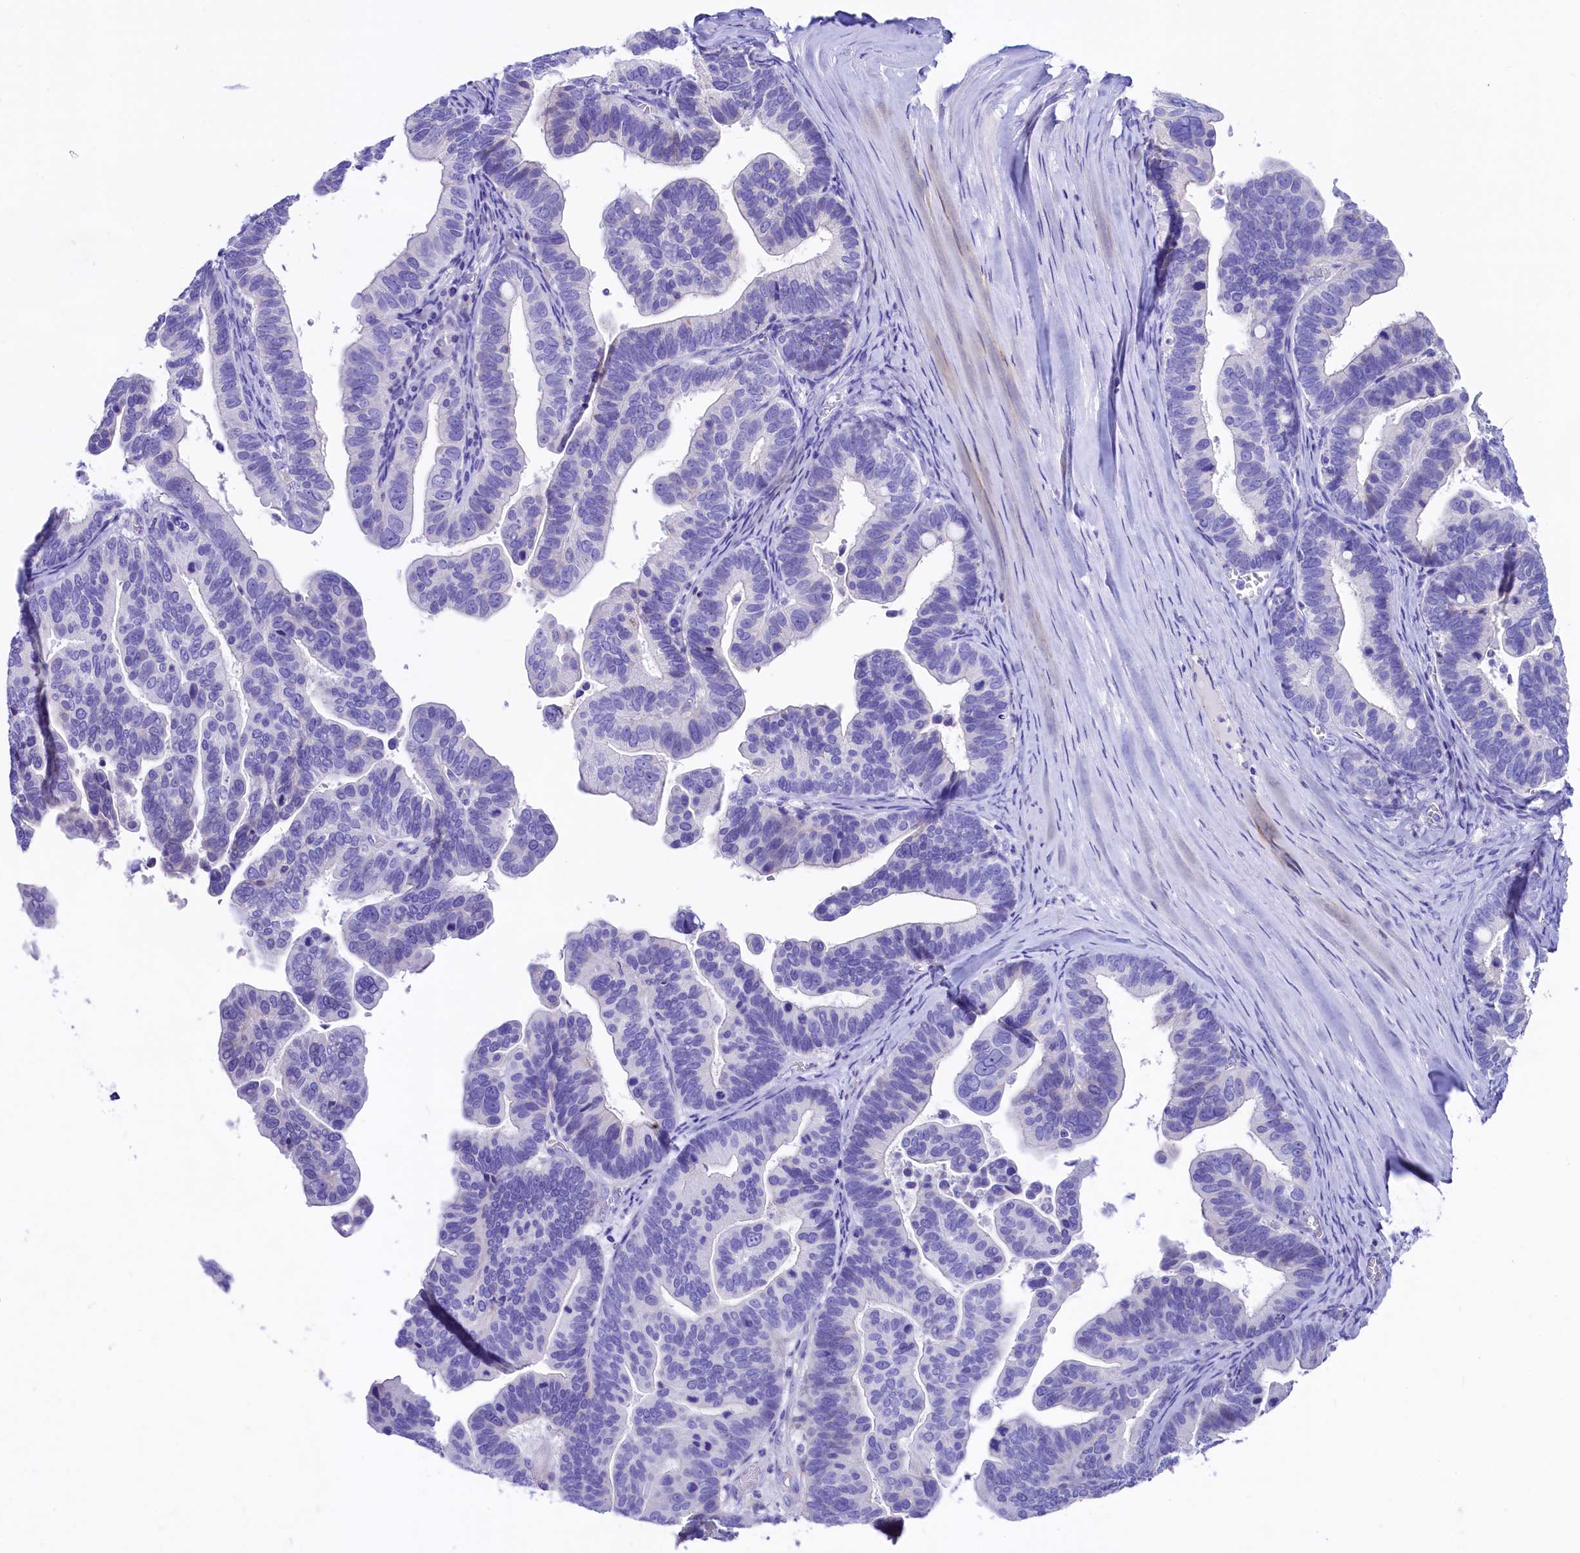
{"staining": {"intensity": "negative", "quantity": "none", "location": "none"}, "tissue": "ovarian cancer", "cell_type": "Tumor cells", "image_type": "cancer", "snomed": [{"axis": "morphology", "description": "Cystadenocarcinoma, serous, NOS"}, {"axis": "topography", "description": "Ovary"}], "caption": "The histopathology image displays no staining of tumor cells in ovarian serous cystadenocarcinoma.", "gene": "RBP3", "patient": {"sex": "female", "age": 56}}